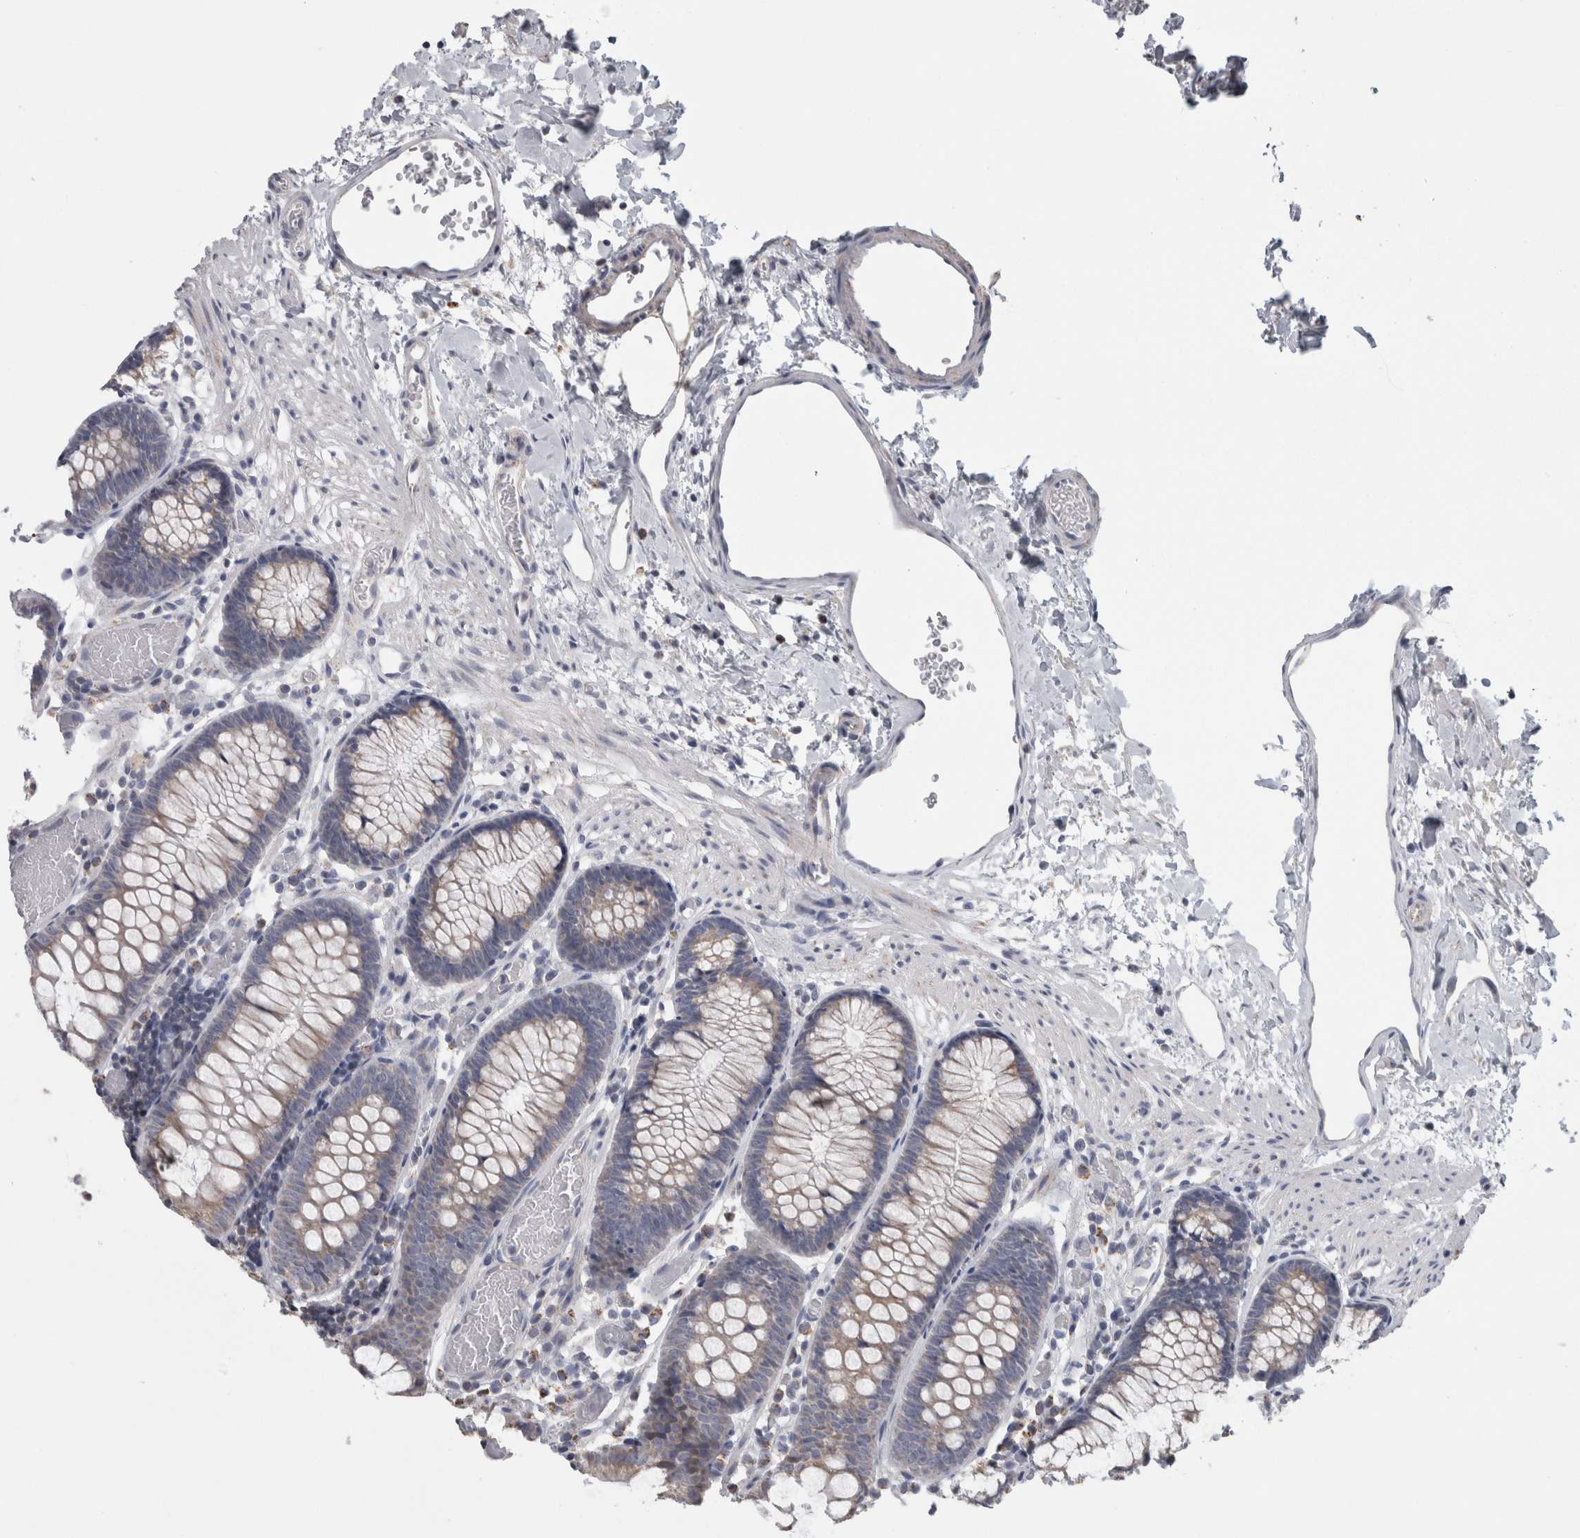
{"staining": {"intensity": "negative", "quantity": "none", "location": "none"}, "tissue": "colon", "cell_type": "Endothelial cells", "image_type": "normal", "snomed": [{"axis": "morphology", "description": "Normal tissue, NOS"}, {"axis": "topography", "description": "Colon"}], "caption": "DAB (3,3'-diaminobenzidine) immunohistochemical staining of normal human colon reveals no significant staining in endothelial cells. Nuclei are stained in blue.", "gene": "TCAP", "patient": {"sex": "male", "age": 14}}